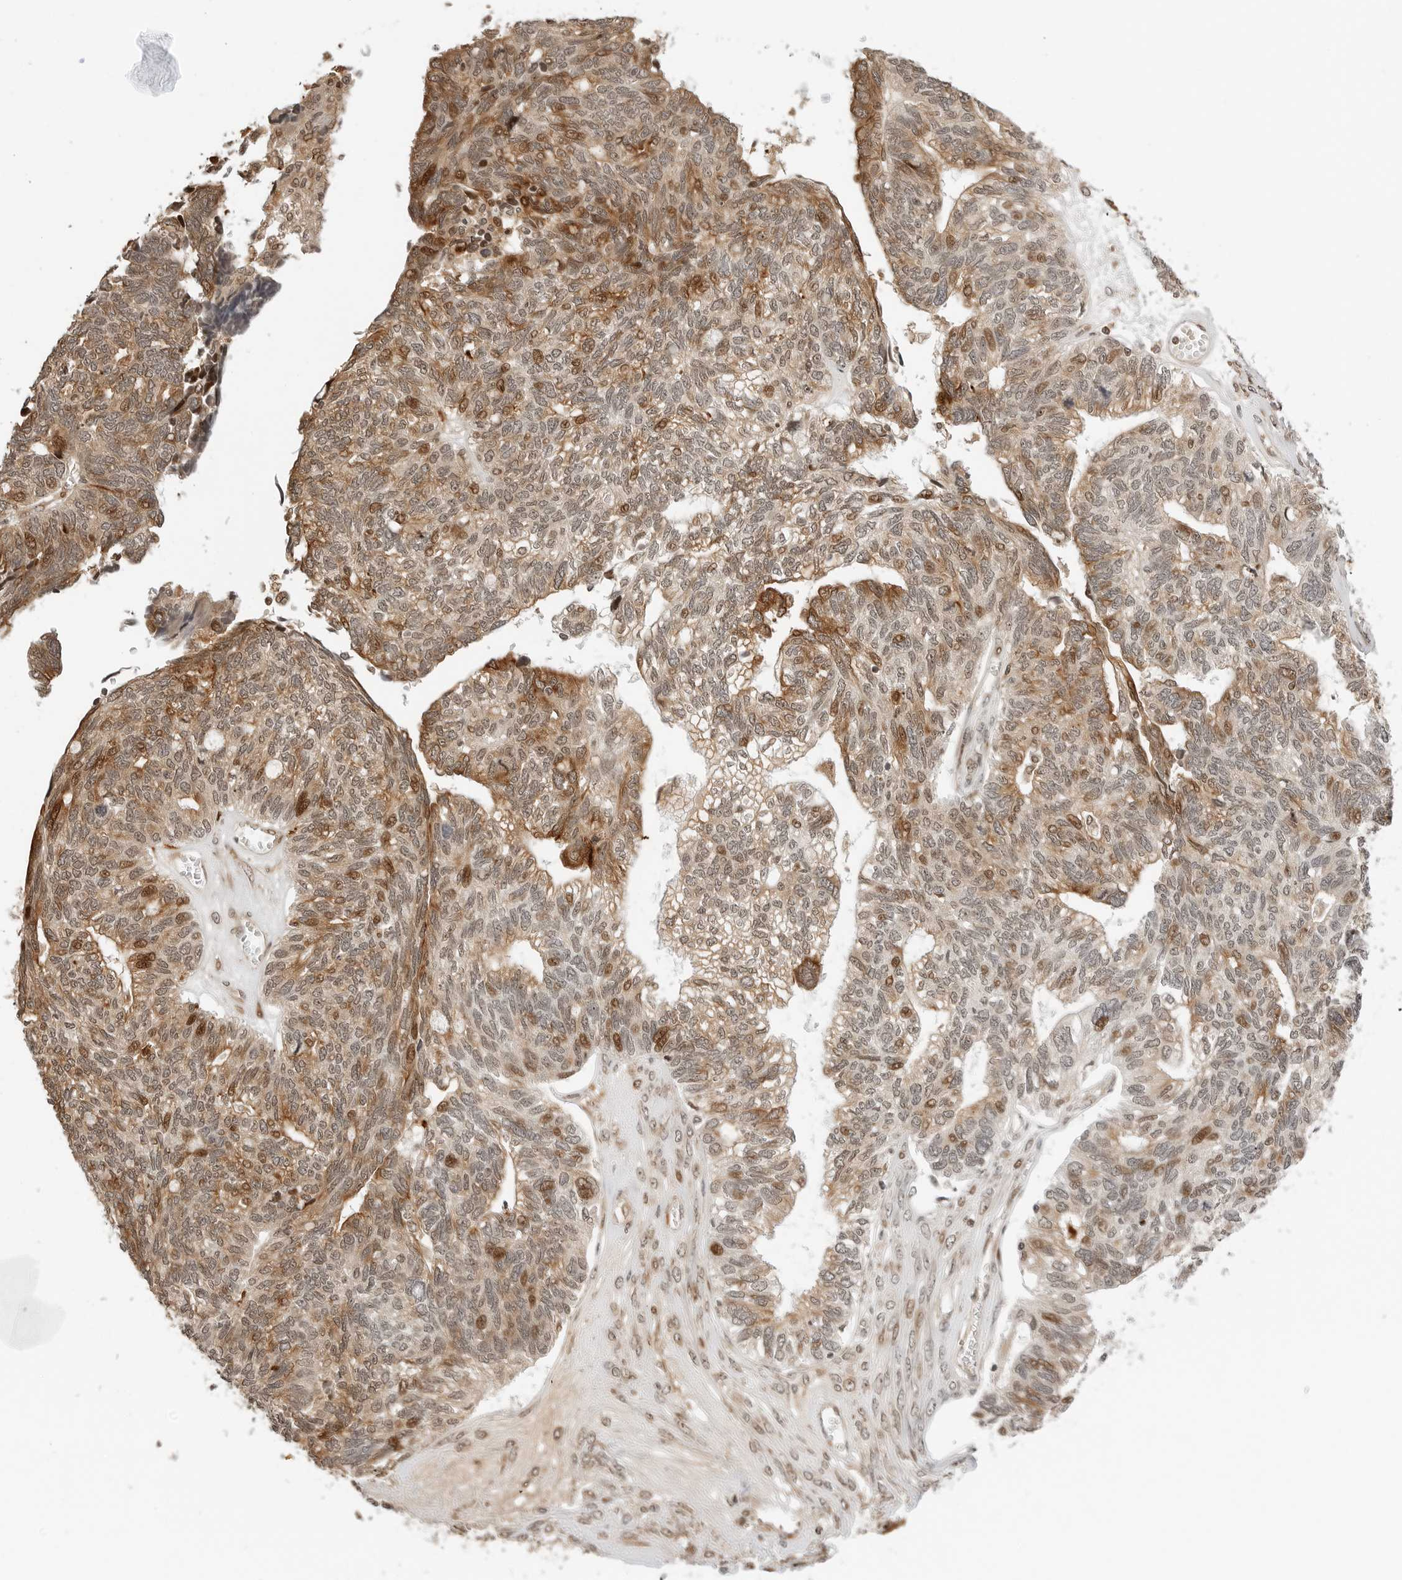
{"staining": {"intensity": "moderate", "quantity": "25%-75%", "location": "nuclear"}, "tissue": "ovarian cancer", "cell_type": "Tumor cells", "image_type": "cancer", "snomed": [{"axis": "morphology", "description": "Cystadenocarcinoma, serous, NOS"}, {"axis": "topography", "description": "Ovary"}], "caption": "The photomicrograph exhibits immunohistochemical staining of serous cystadenocarcinoma (ovarian). There is moderate nuclear positivity is identified in approximately 25%-75% of tumor cells. (IHC, brightfield microscopy, high magnification).", "gene": "GEM", "patient": {"sex": "female", "age": 79}}